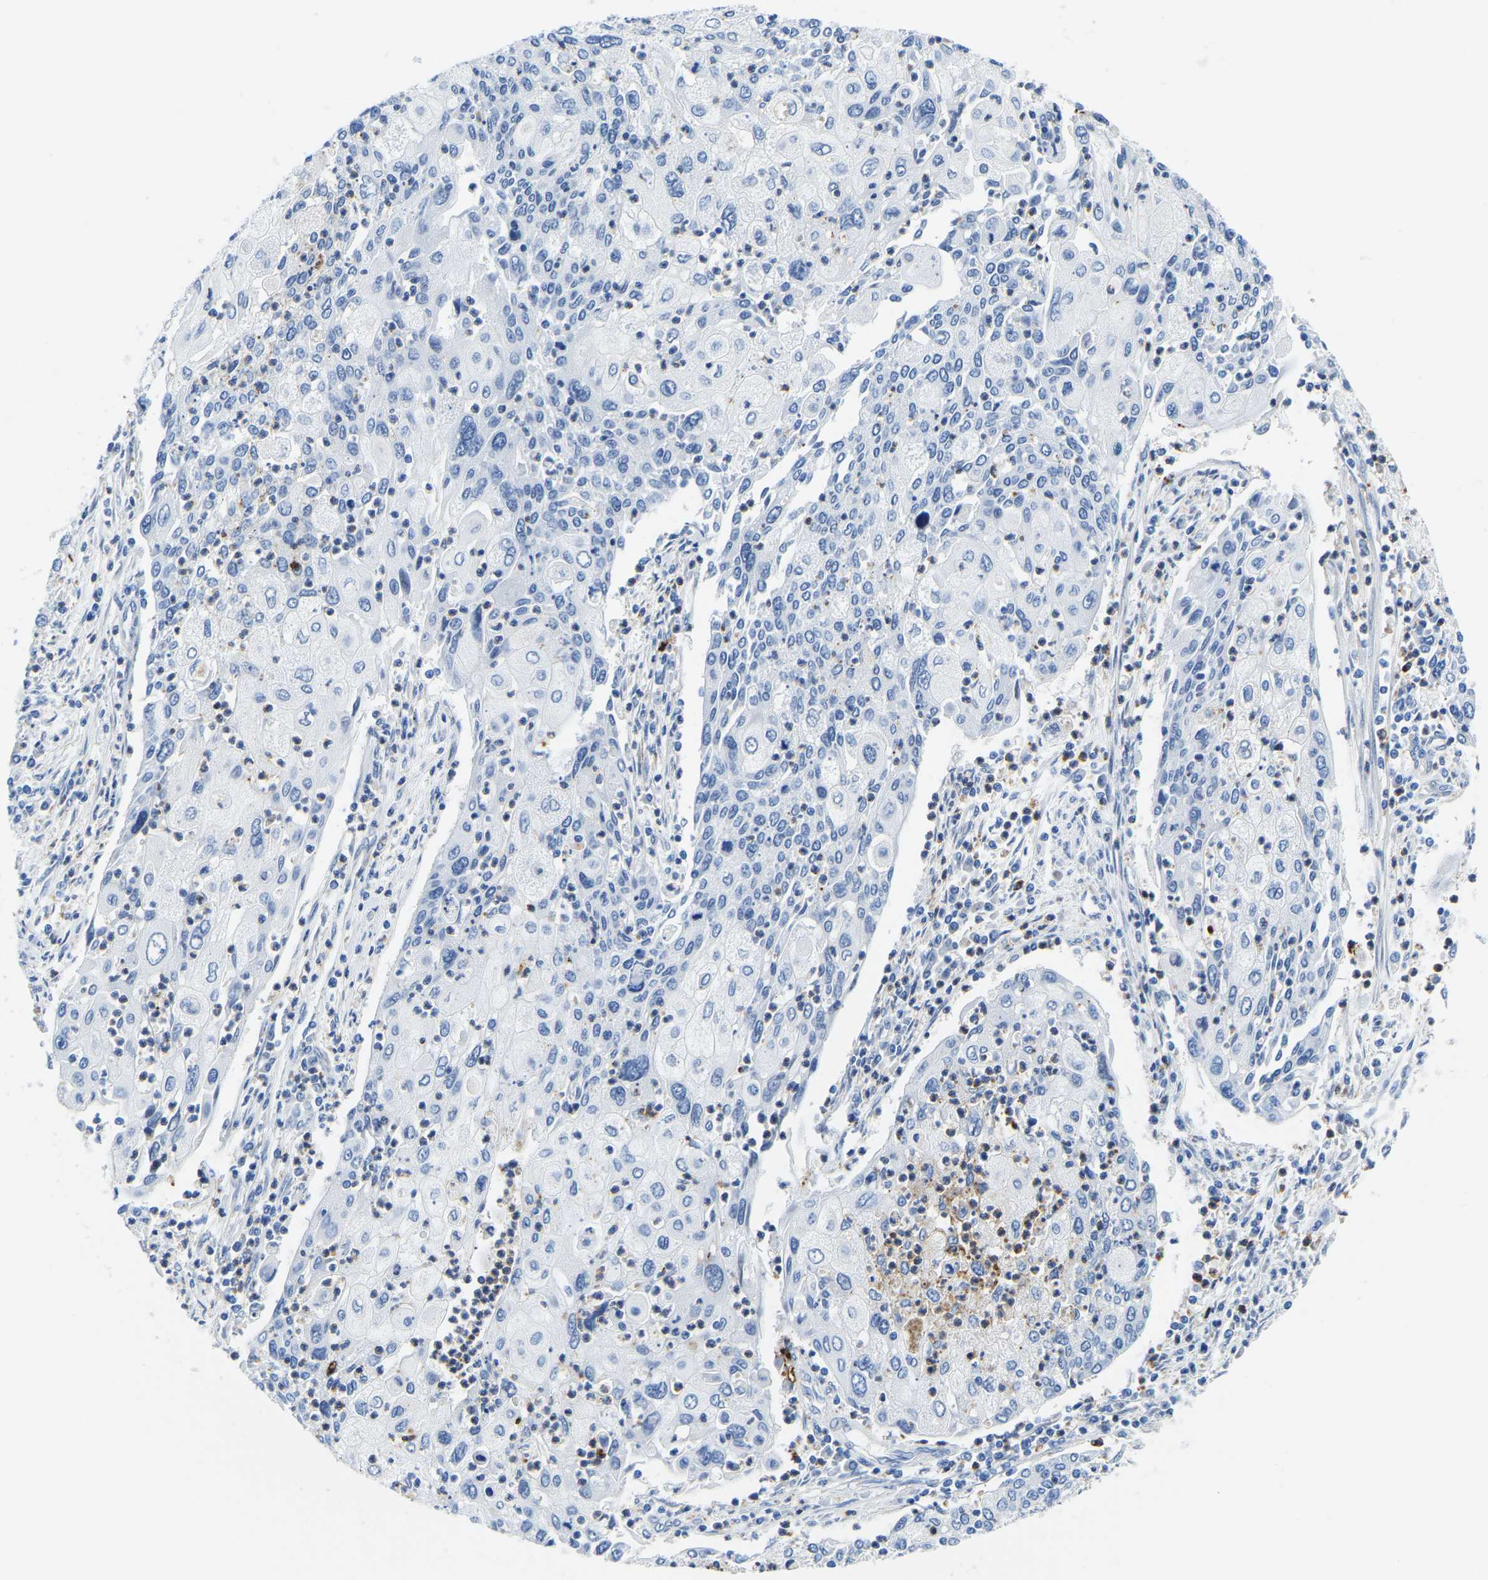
{"staining": {"intensity": "negative", "quantity": "none", "location": "none"}, "tissue": "cervical cancer", "cell_type": "Tumor cells", "image_type": "cancer", "snomed": [{"axis": "morphology", "description": "Squamous cell carcinoma, NOS"}, {"axis": "topography", "description": "Cervix"}], "caption": "There is no significant expression in tumor cells of cervical squamous cell carcinoma.", "gene": "MS4A3", "patient": {"sex": "female", "age": 40}}